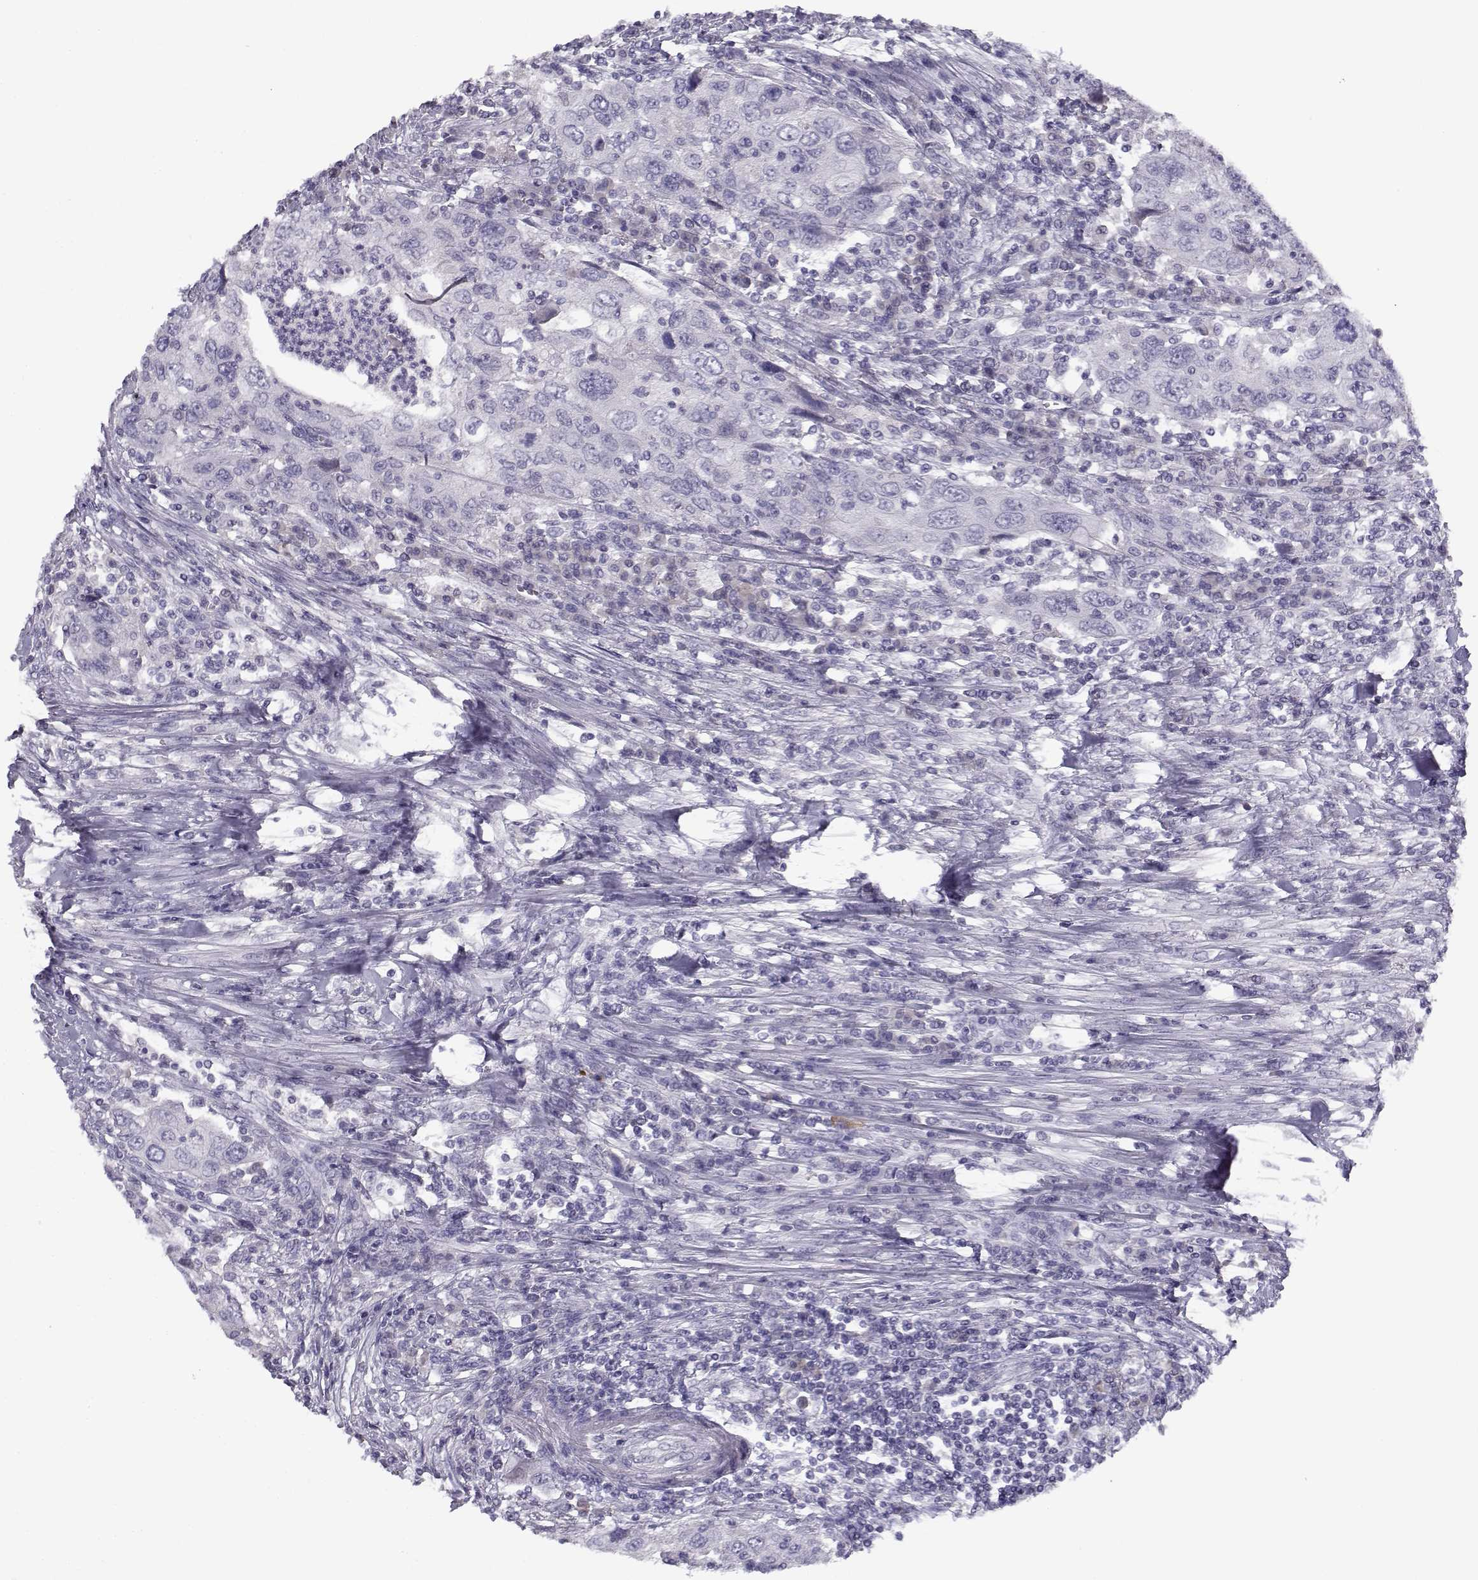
{"staining": {"intensity": "negative", "quantity": "none", "location": "none"}, "tissue": "urothelial cancer", "cell_type": "Tumor cells", "image_type": "cancer", "snomed": [{"axis": "morphology", "description": "Urothelial carcinoma, High grade"}, {"axis": "topography", "description": "Urinary bladder"}], "caption": "The histopathology image demonstrates no significant expression in tumor cells of urothelial carcinoma (high-grade).", "gene": "CFAP77", "patient": {"sex": "male", "age": 76}}